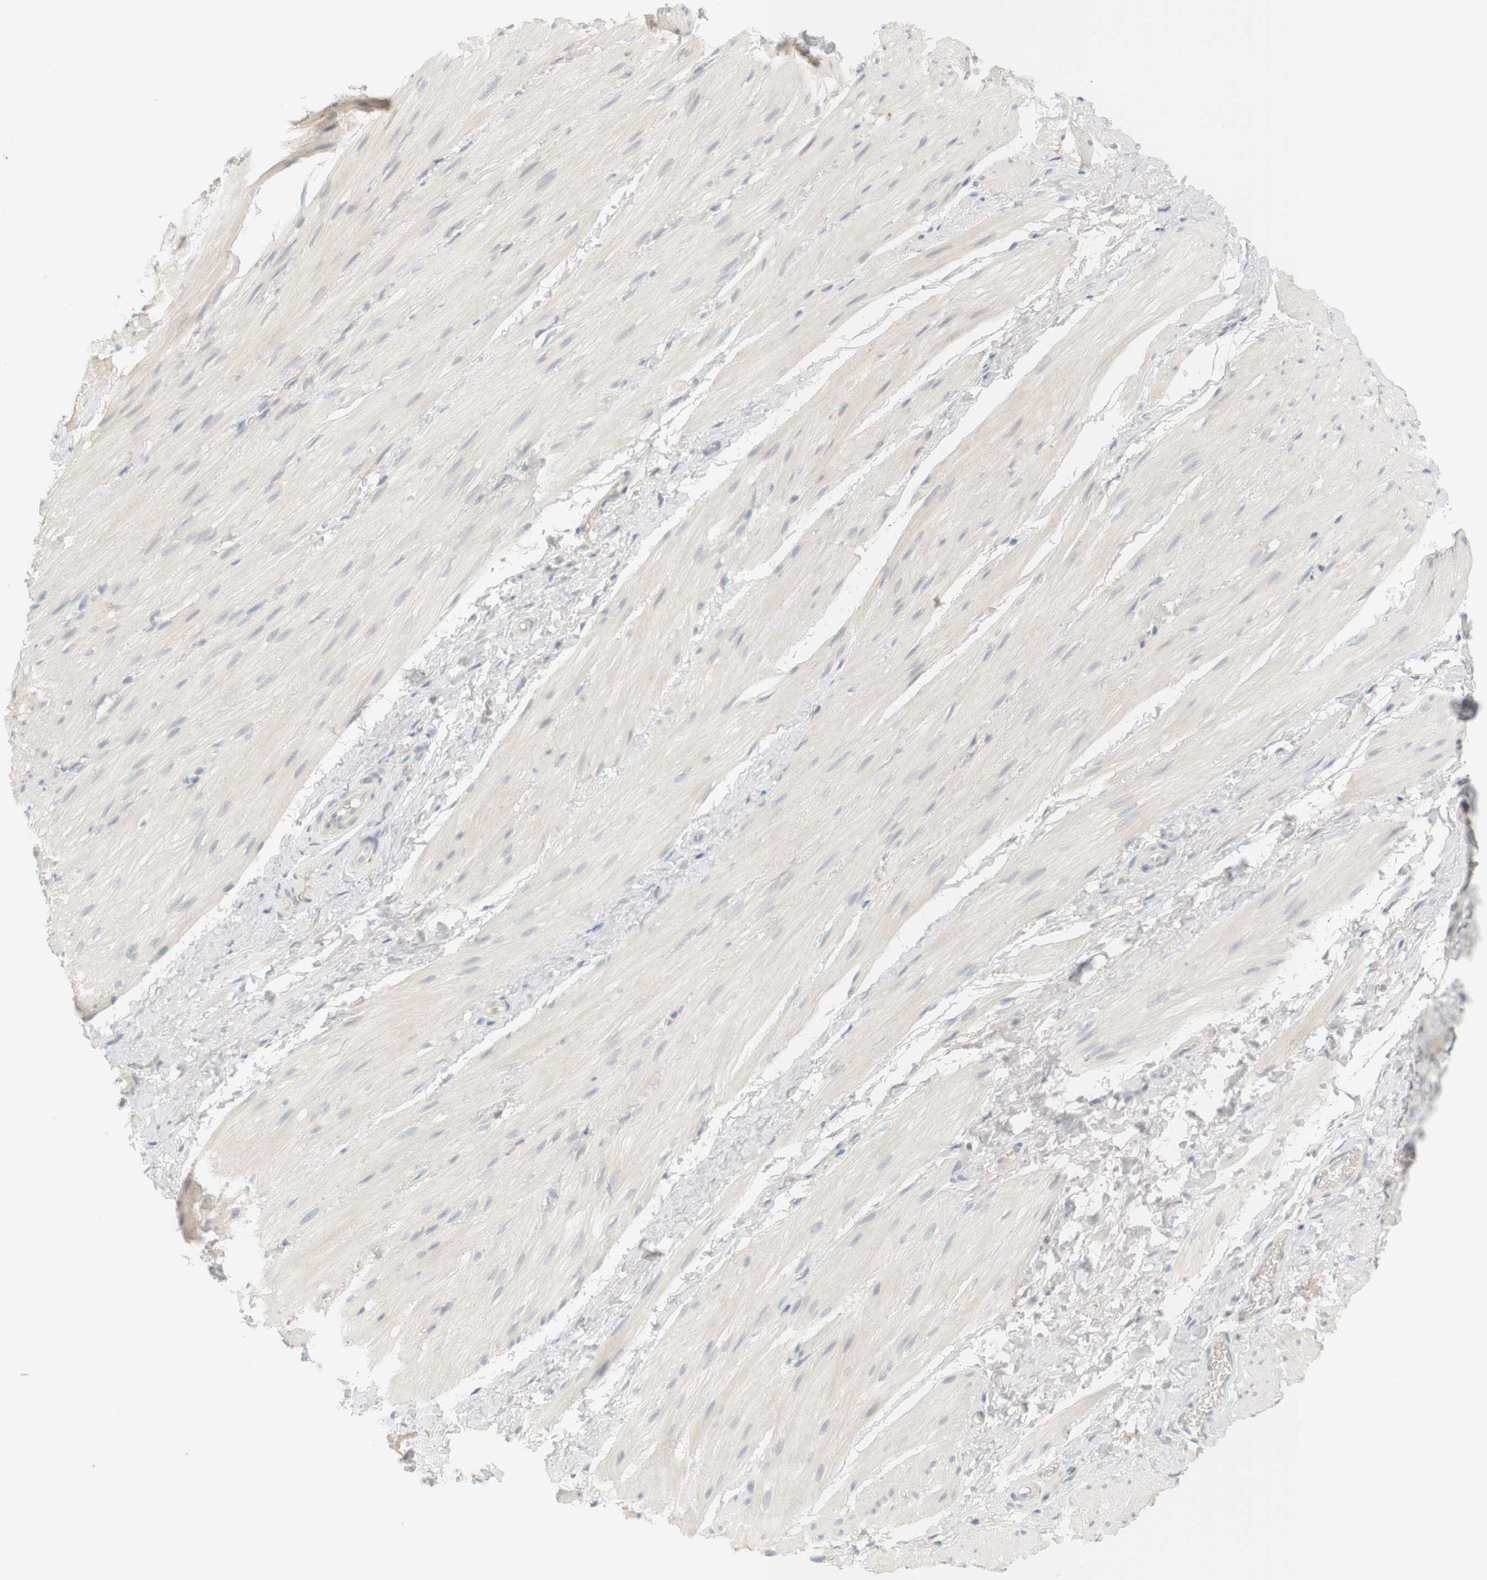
{"staining": {"intensity": "negative", "quantity": "none", "location": "none"}, "tissue": "smooth muscle", "cell_type": "Smooth muscle cells", "image_type": "normal", "snomed": [{"axis": "morphology", "description": "Normal tissue, NOS"}, {"axis": "topography", "description": "Smooth muscle"}], "caption": "The histopathology image shows no significant staining in smooth muscle cells of smooth muscle. (DAB (3,3'-diaminobenzidine) IHC with hematoxylin counter stain).", "gene": "RTN3", "patient": {"sex": "male", "age": 16}}